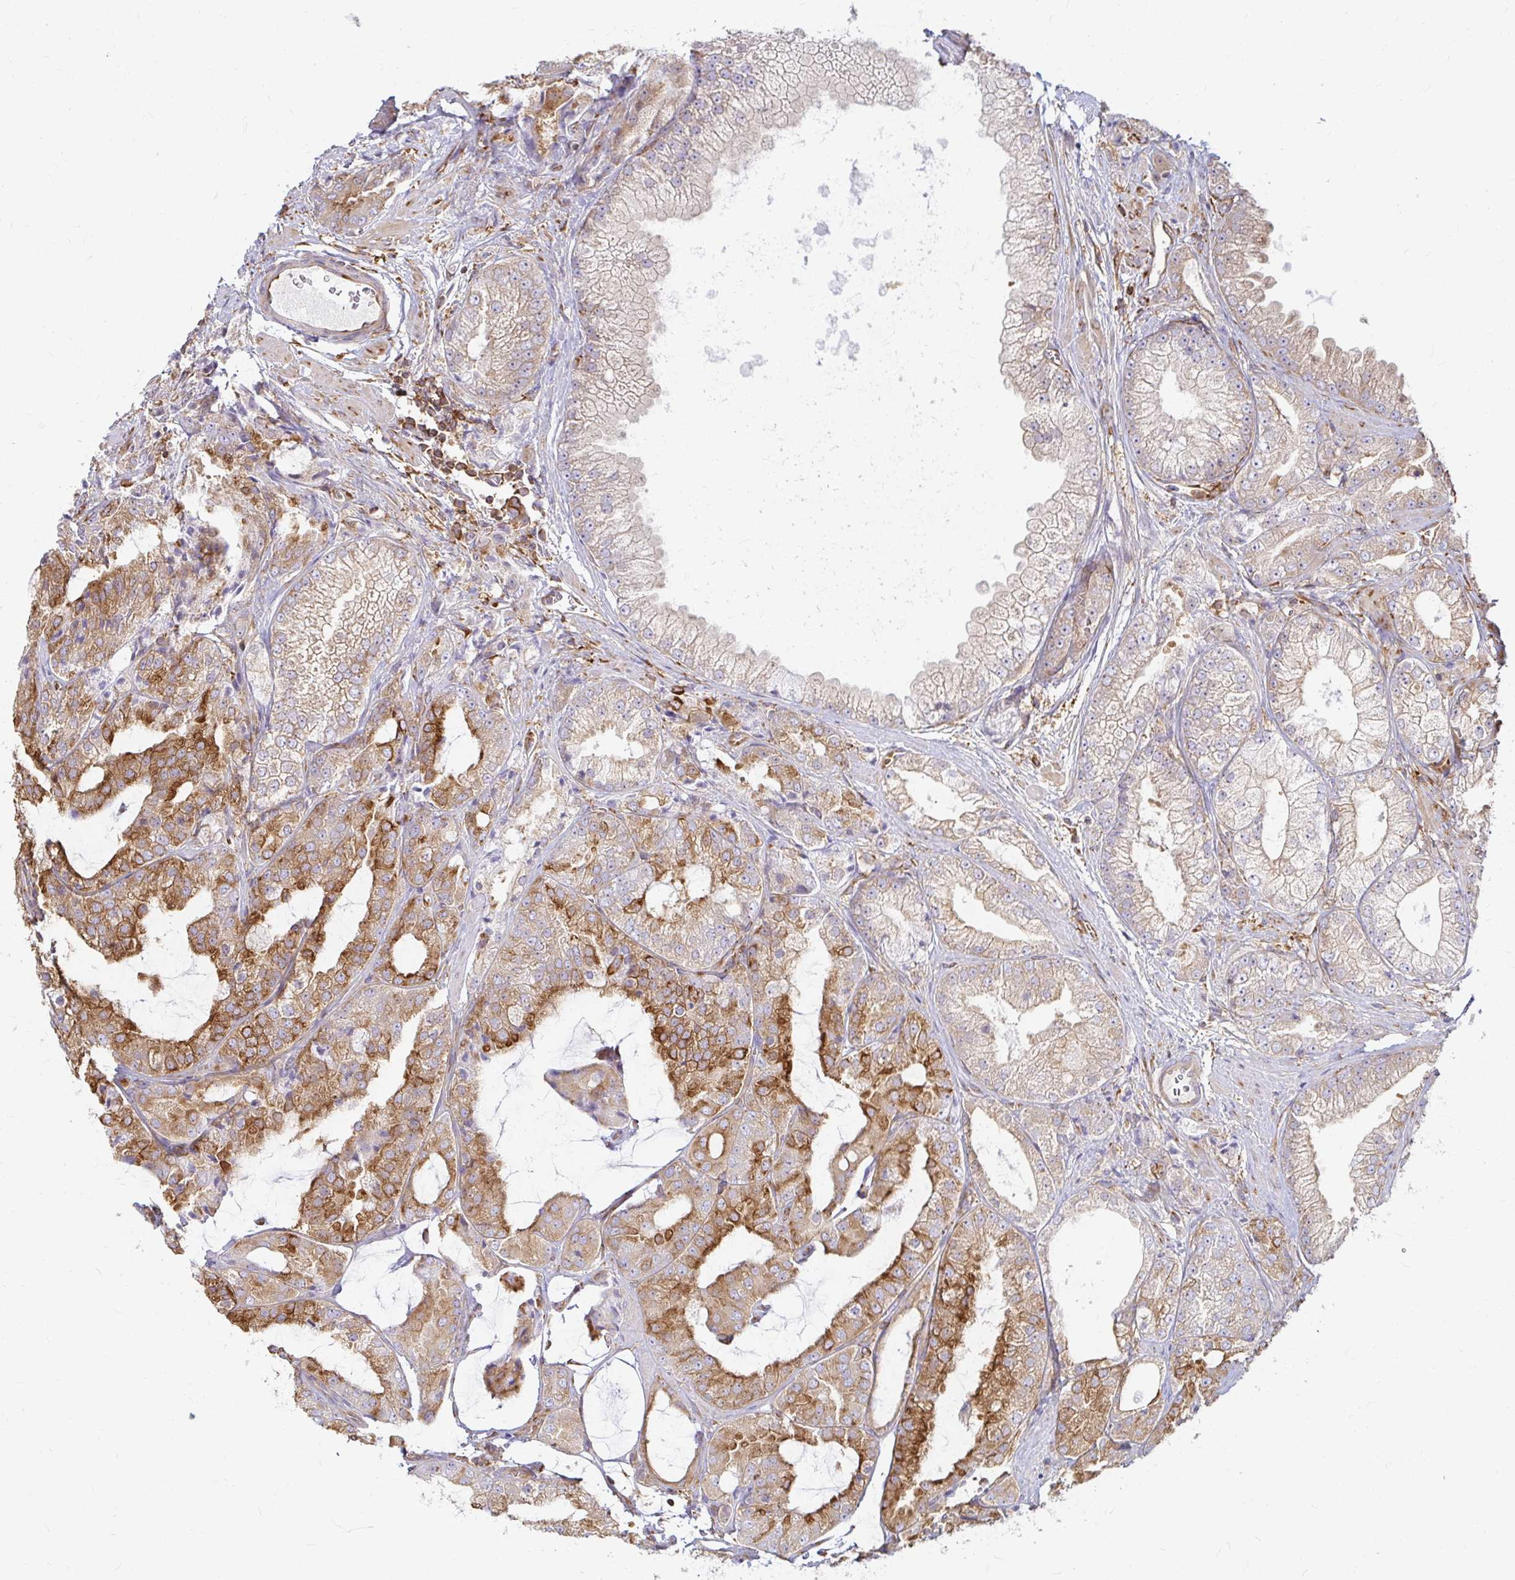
{"staining": {"intensity": "moderate", "quantity": "25%-75%", "location": "cytoplasmic/membranous"}, "tissue": "prostate cancer", "cell_type": "Tumor cells", "image_type": "cancer", "snomed": [{"axis": "morphology", "description": "Adenocarcinoma, High grade"}, {"axis": "topography", "description": "Prostate"}], "caption": "A histopathology image of human prostate adenocarcinoma (high-grade) stained for a protein reveals moderate cytoplasmic/membranous brown staining in tumor cells.", "gene": "CAST", "patient": {"sex": "male", "age": 68}}